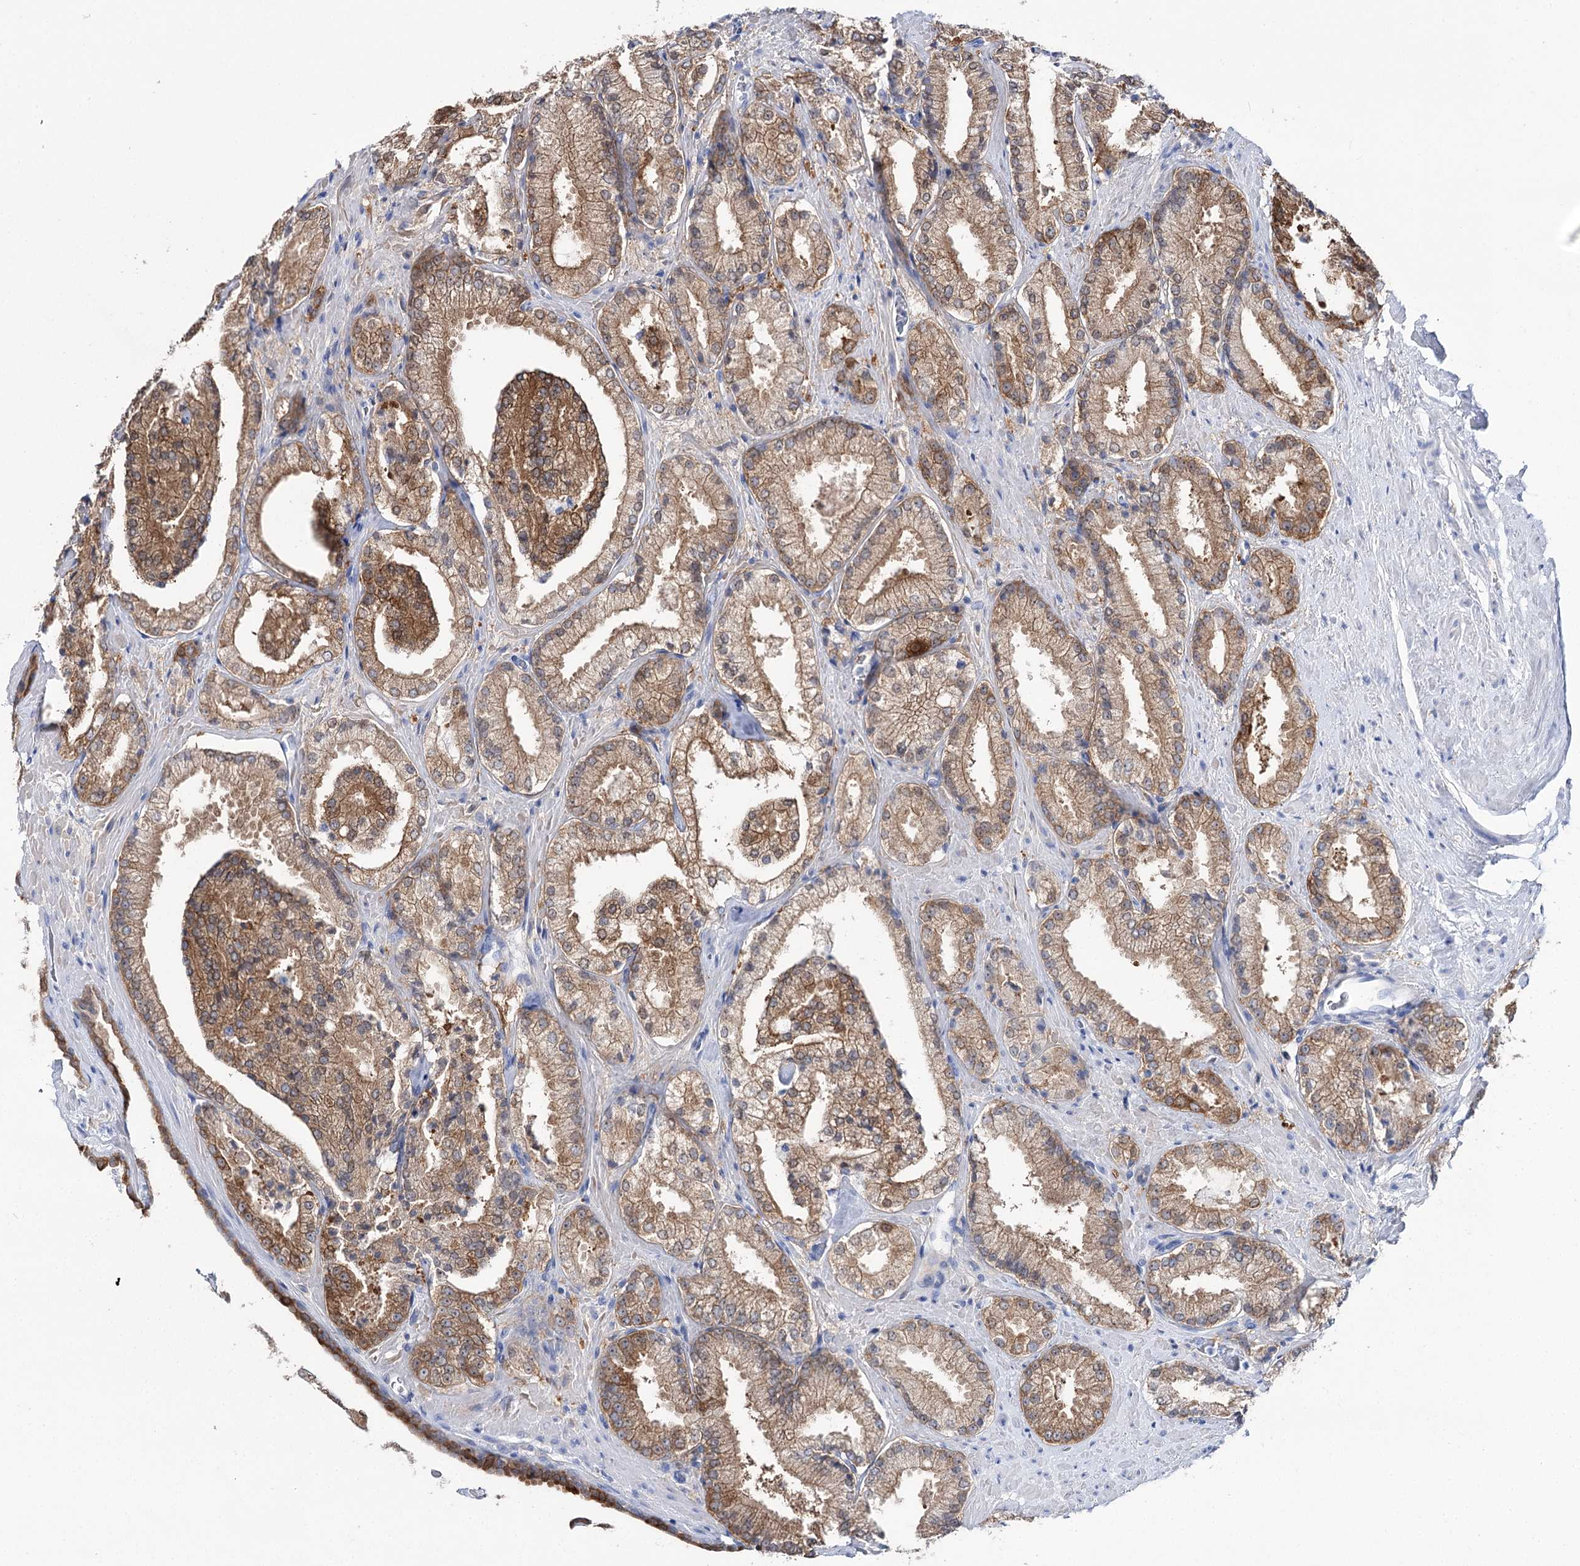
{"staining": {"intensity": "moderate", "quantity": ">75%", "location": "cytoplasmic/membranous"}, "tissue": "prostate cancer", "cell_type": "Tumor cells", "image_type": "cancer", "snomed": [{"axis": "morphology", "description": "Adenocarcinoma, High grade"}, {"axis": "topography", "description": "Prostate"}], "caption": "Adenocarcinoma (high-grade) (prostate) tissue shows moderate cytoplasmic/membranous expression in approximately >75% of tumor cells", "gene": "UGDH", "patient": {"sex": "male", "age": 73}}